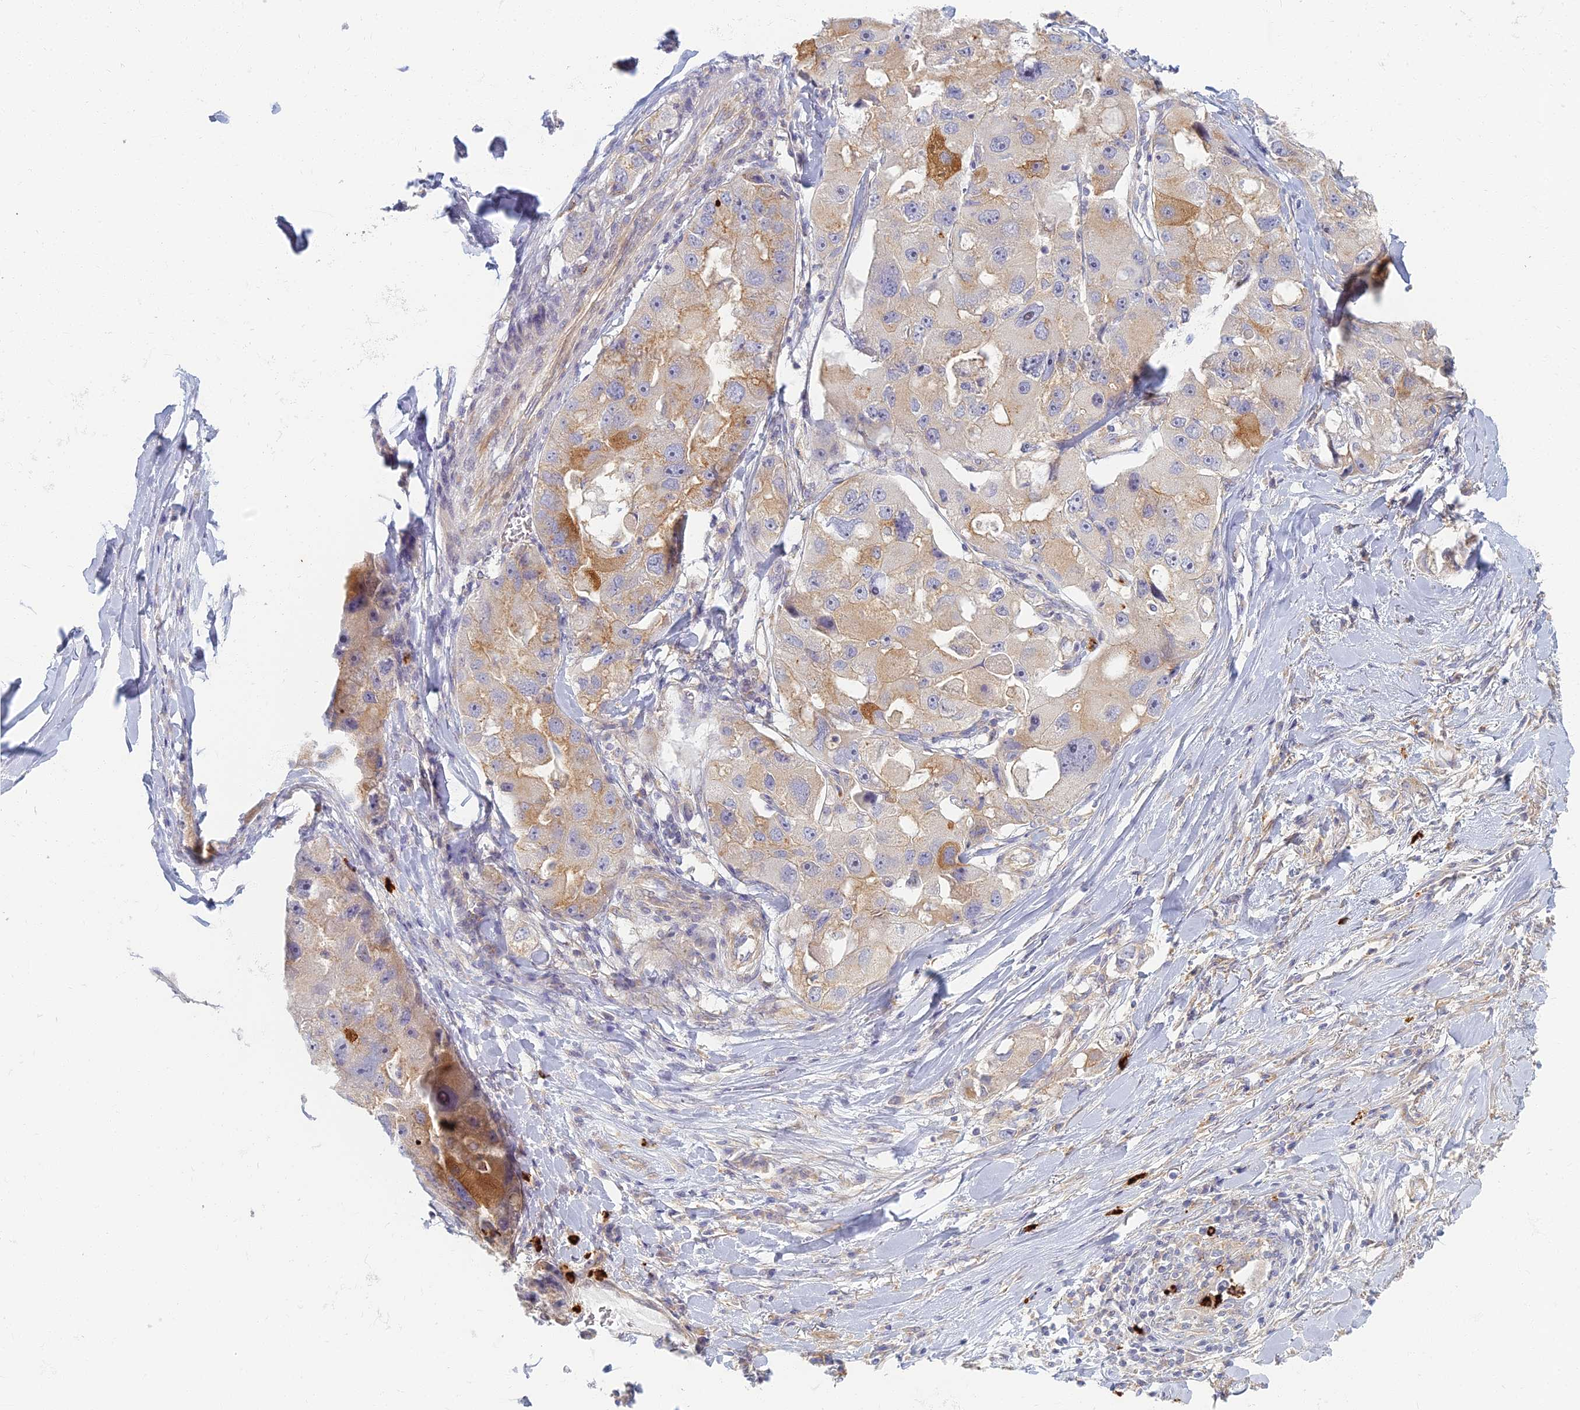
{"staining": {"intensity": "moderate", "quantity": "<25%", "location": "cytoplasmic/membranous"}, "tissue": "lung cancer", "cell_type": "Tumor cells", "image_type": "cancer", "snomed": [{"axis": "morphology", "description": "Adenocarcinoma, NOS"}, {"axis": "topography", "description": "Lung"}], "caption": "DAB immunohistochemical staining of human adenocarcinoma (lung) demonstrates moderate cytoplasmic/membranous protein staining in about <25% of tumor cells. The protein of interest is stained brown, and the nuclei are stained in blue (DAB (3,3'-diaminobenzidine) IHC with brightfield microscopy, high magnification).", "gene": "PROX2", "patient": {"sex": "female", "age": 54}}